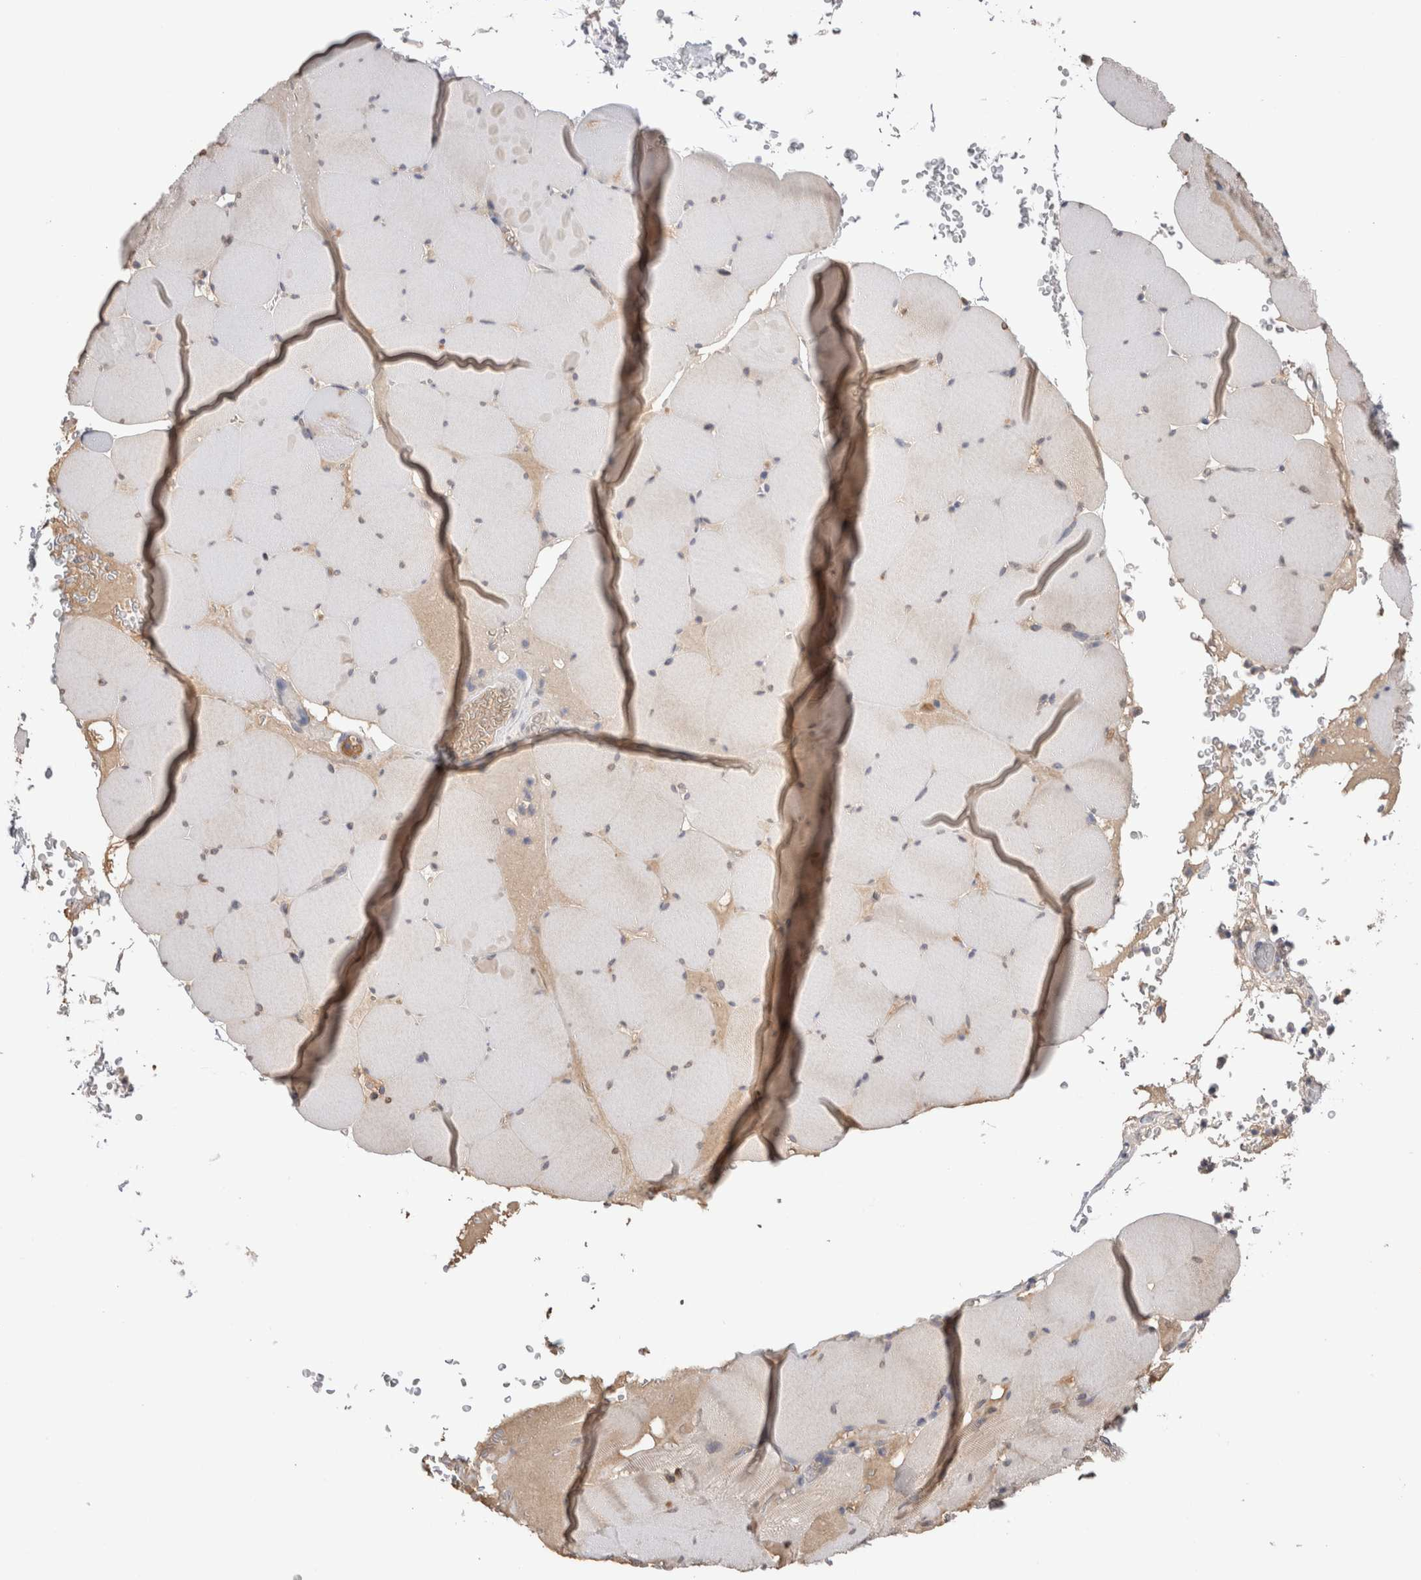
{"staining": {"intensity": "weak", "quantity": "<25%", "location": "cytoplasmic/membranous"}, "tissue": "skeletal muscle", "cell_type": "Myocytes", "image_type": "normal", "snomed": [{"axis": "morphology", "description": "Normal tissue, NOS"}, {"axis": "topography", "description": "Skeletal muscle"}], "caption": "High magnification brightfield microscopy of benign skeletal muscle stained with DAB (brown) and counterstained with hematoxylin (blue): myocytes show no significant expression. The staining is performed using DAB (3,3'-diaminobenzidine) brown chromogen with nuclei counter-stained in using hematoxylin.", "gene": "PPP3CC", "patient": {"sex": "male", "age": 62}}